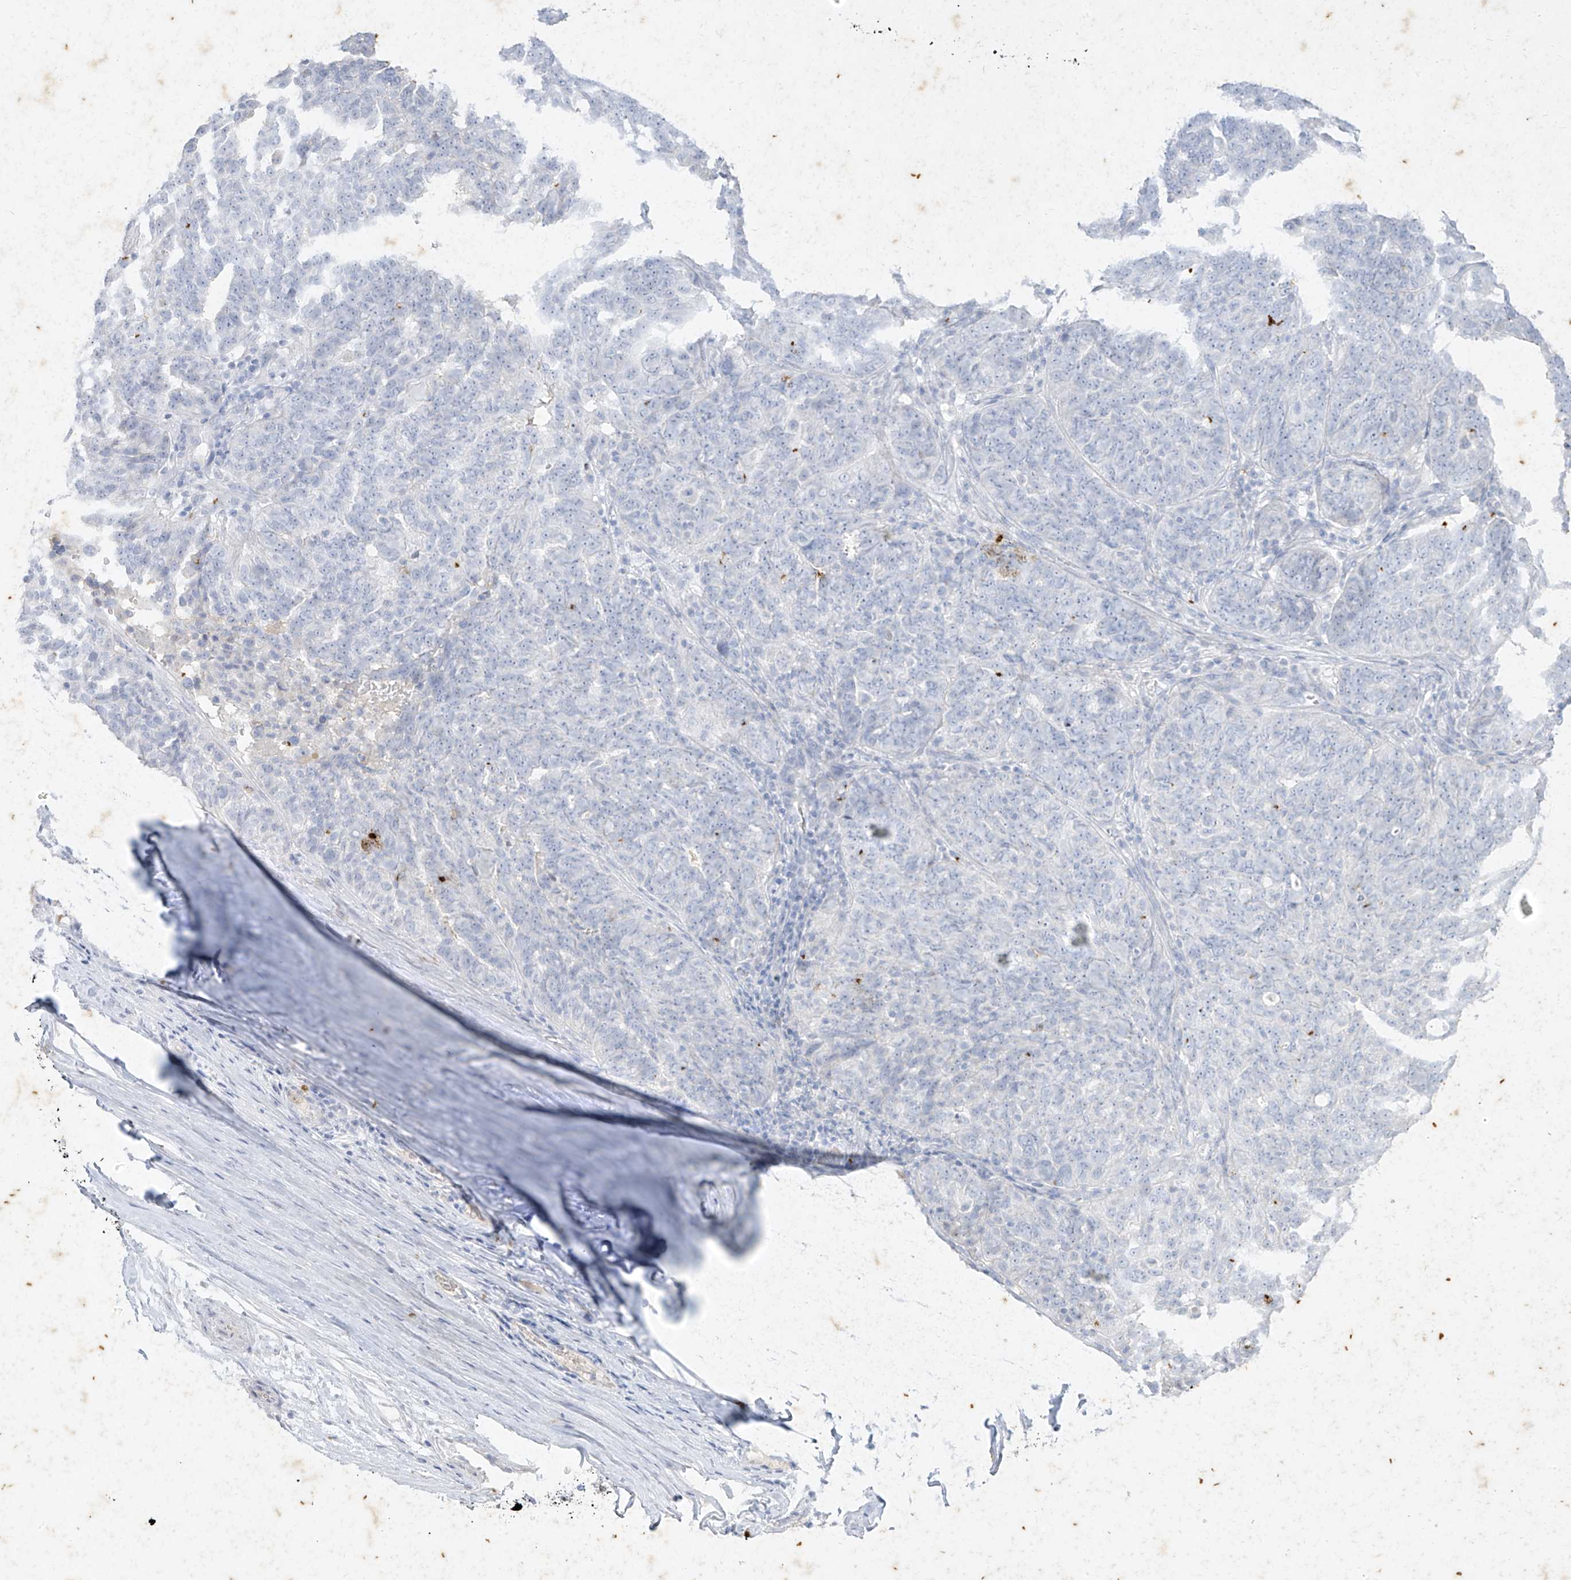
{"staining": {"intensity": "negative", "quantity": "none", "location": "none"}, "tissue": "ovarian cancer", "cell_type": "Tumor cells", "image_type": "cancer", "snomed": [{"axis": "morphology", "description": "Cystadenocarcinoma, serous, NOS"}, {"axis": "topography", "description": "Ovary"}], "caption": "Tumor cells are negative for brown protein staining in ovarian cancer.", "gene": "TGM4", "patient": {"sex": "female", "age": 59}}